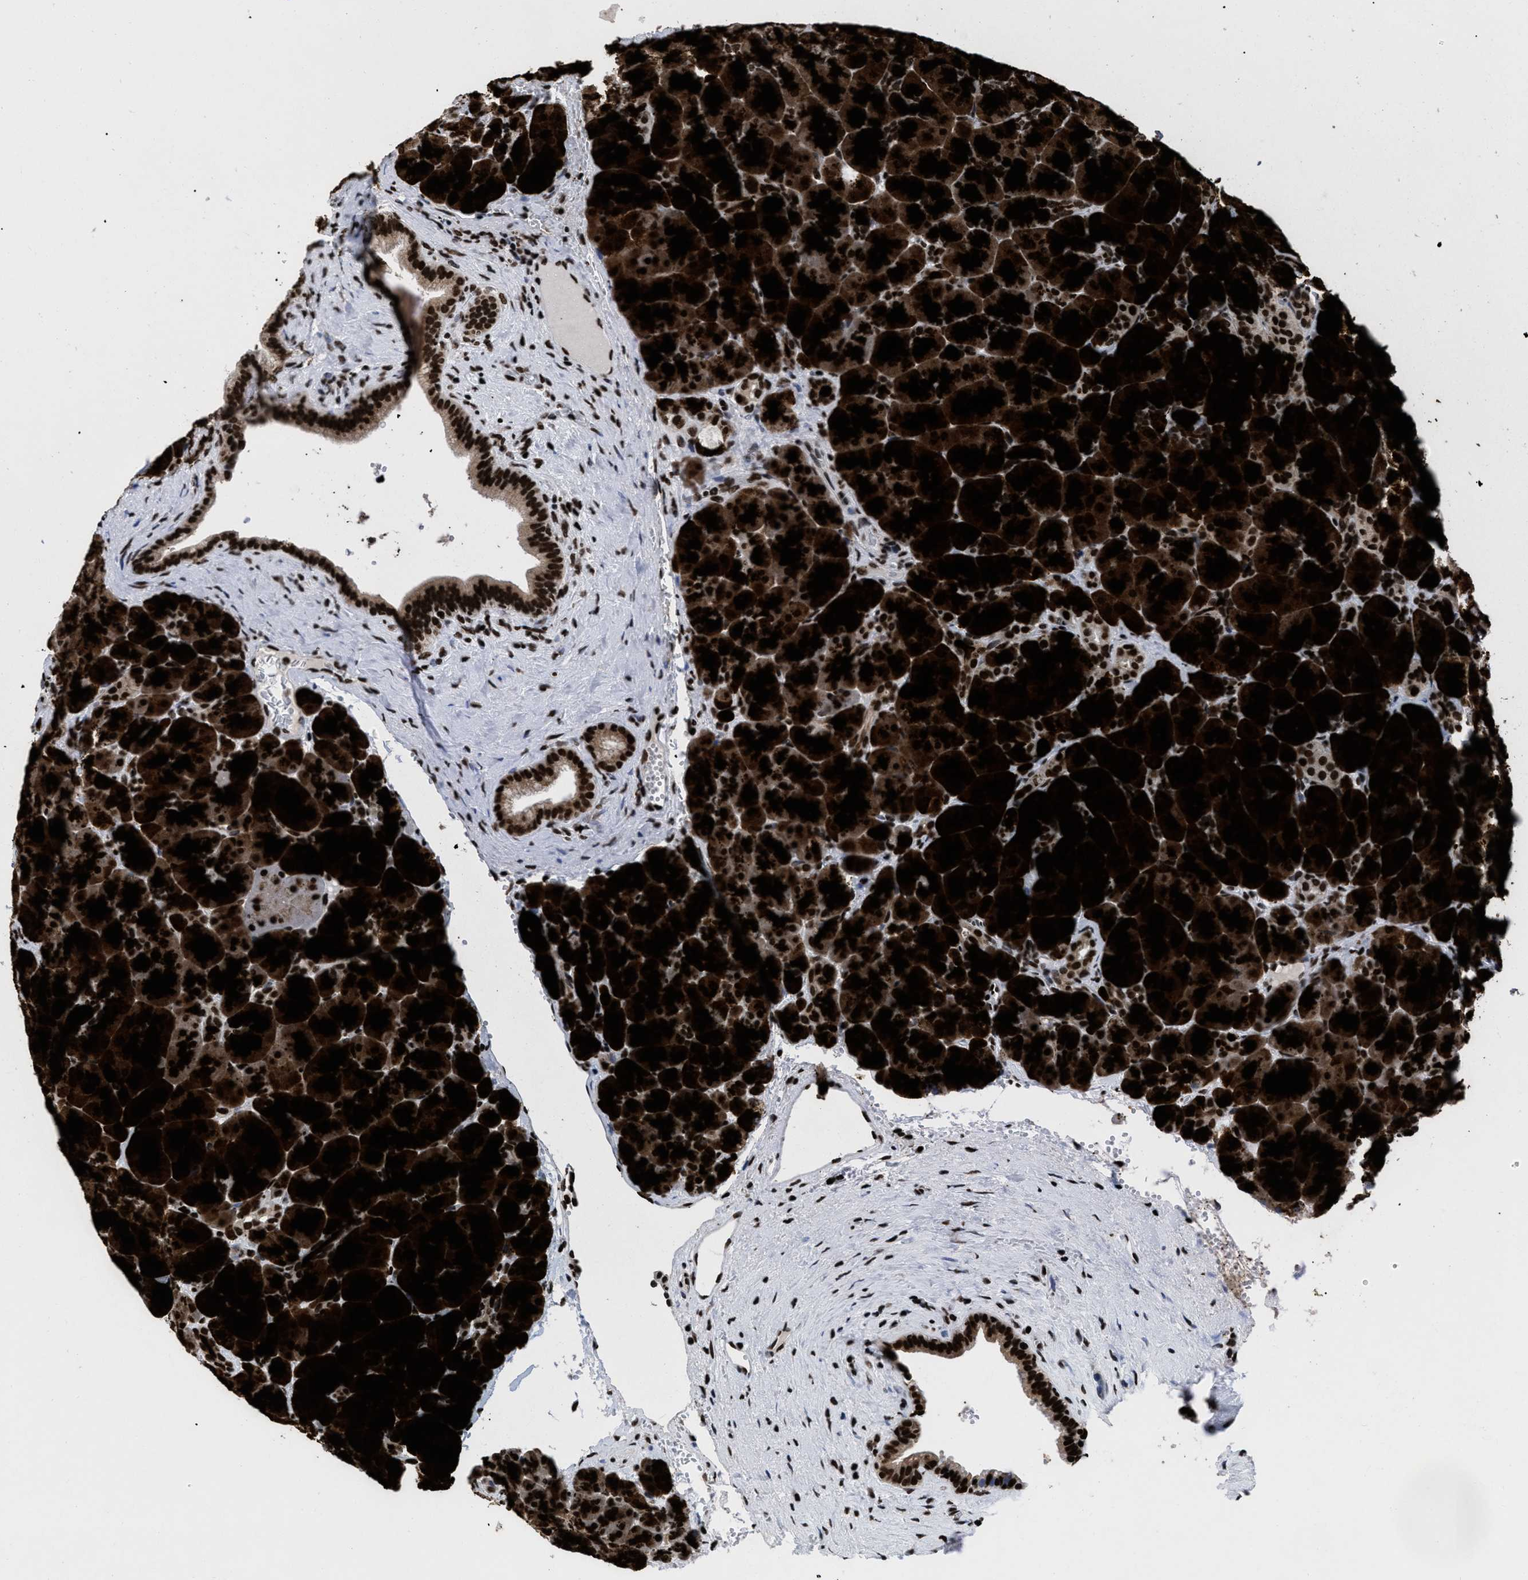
{"staining": {"intensity": "strong", "quantity": ">75%", "location": "cytoplasmic/membranous,nuclear"}, "tissue": "pancreas", "cell_type": "Exocrine glandular cells", "image_type": "normal", "snomed": [{"axis": "morphology", "description": "Normal tissue, NOS"}, {"axis": "topography", "description": "Pancreas"}], "caption": "Exocrine glandular cells show high levels of strong cytoplasmic/membranous,nuclear expression in approximately >75% of cells in unremarkable pancreas.", "gene": "CALHM3", "patient": {"sex": "male", "age": 66}}